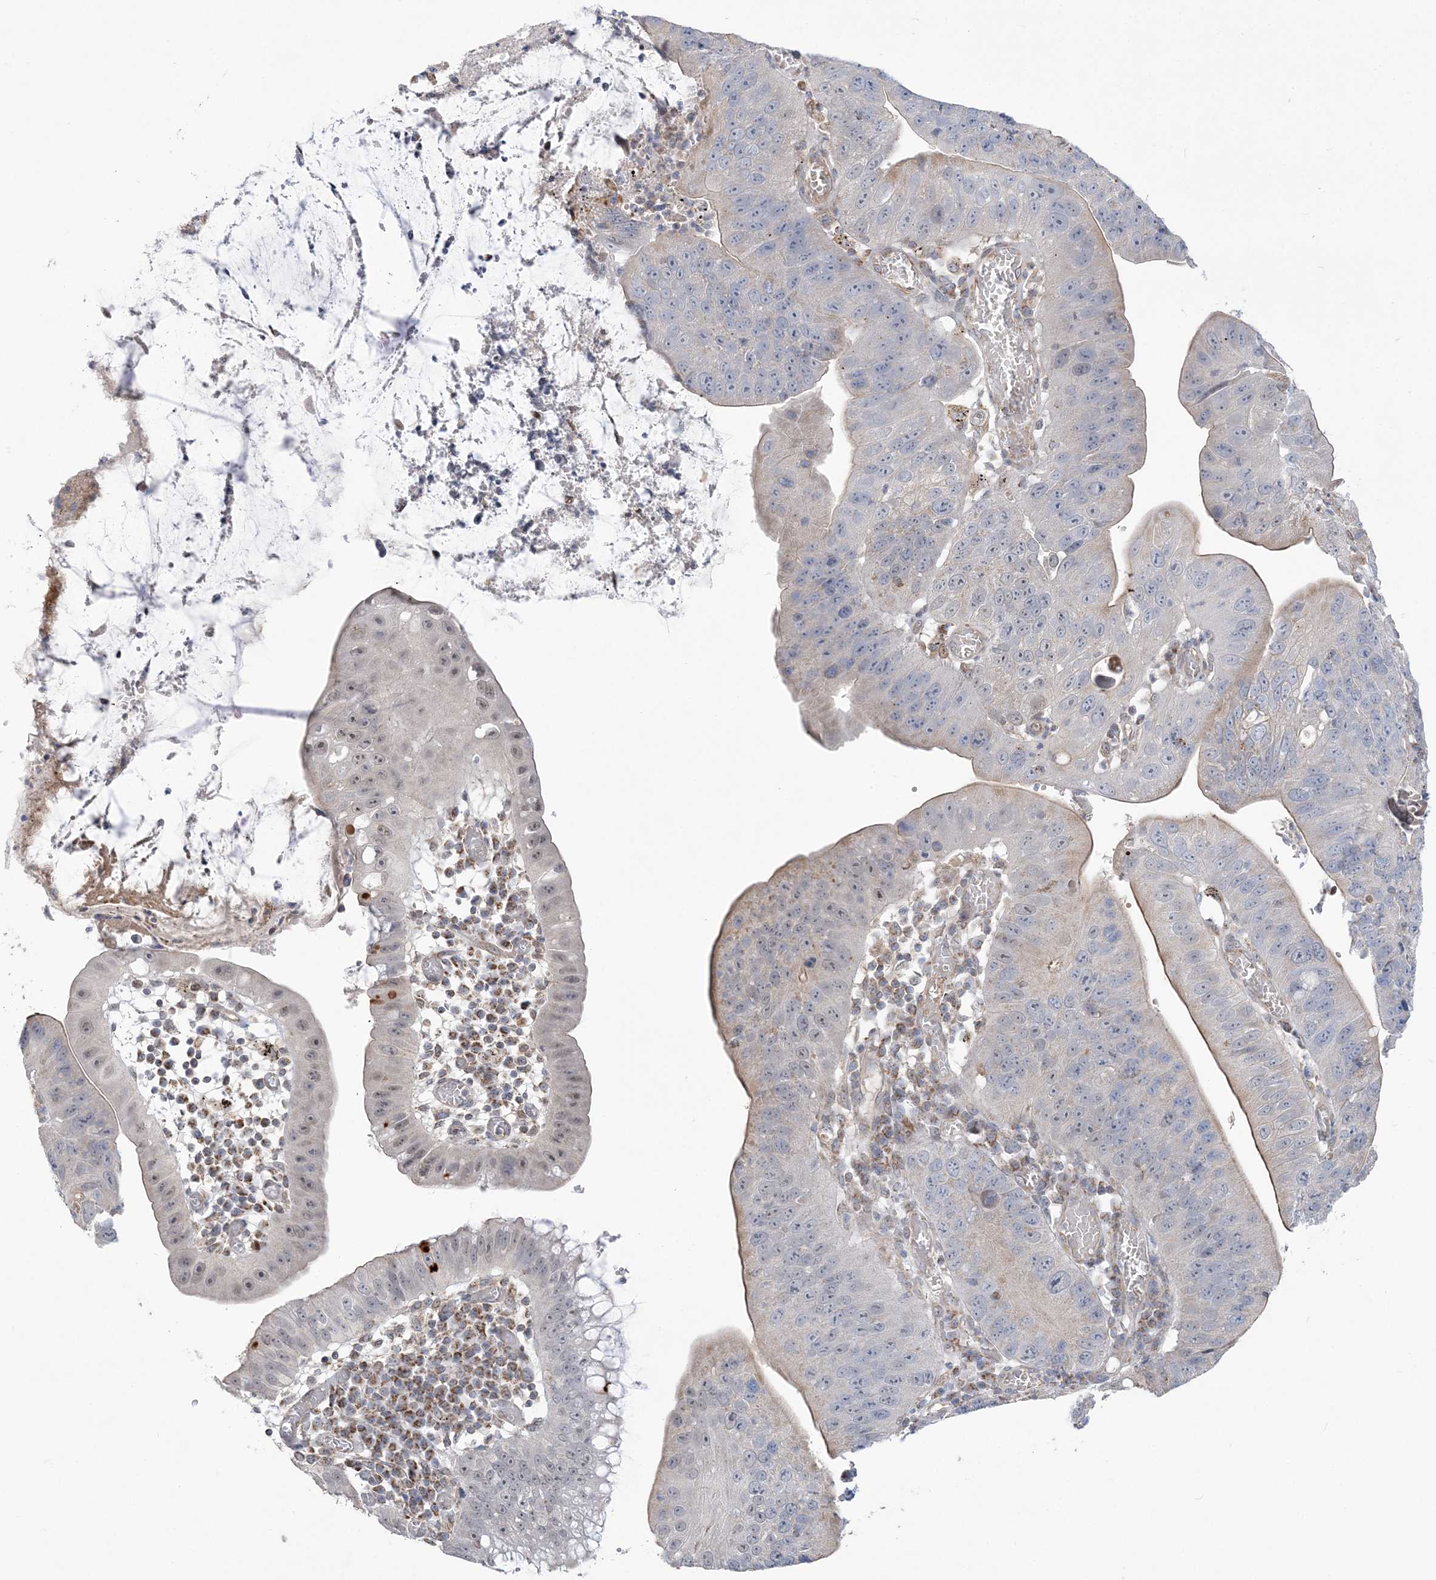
{"staining": {"intensity": "moderate", "quantity": "25%-75%", "location": "cytoplasmic/membranous"}, "tissue": "stomach cancer", "cell_type": "Tumor cells", "image_type": "cancer", "snomed": [{"axis": "morphology", "description": "Adenocarcinoma, NOS"}, {"axis": "topography", "description": "Stomach"}], "caption": "Tumor cells exhibit medium levels of moderate cytoplasmic/membranous expression in about 25%-75% of cells in human stomach adenocarcinoma.", "gene": "SCLT1", "patient": {"sex": "male", "age": 59}}